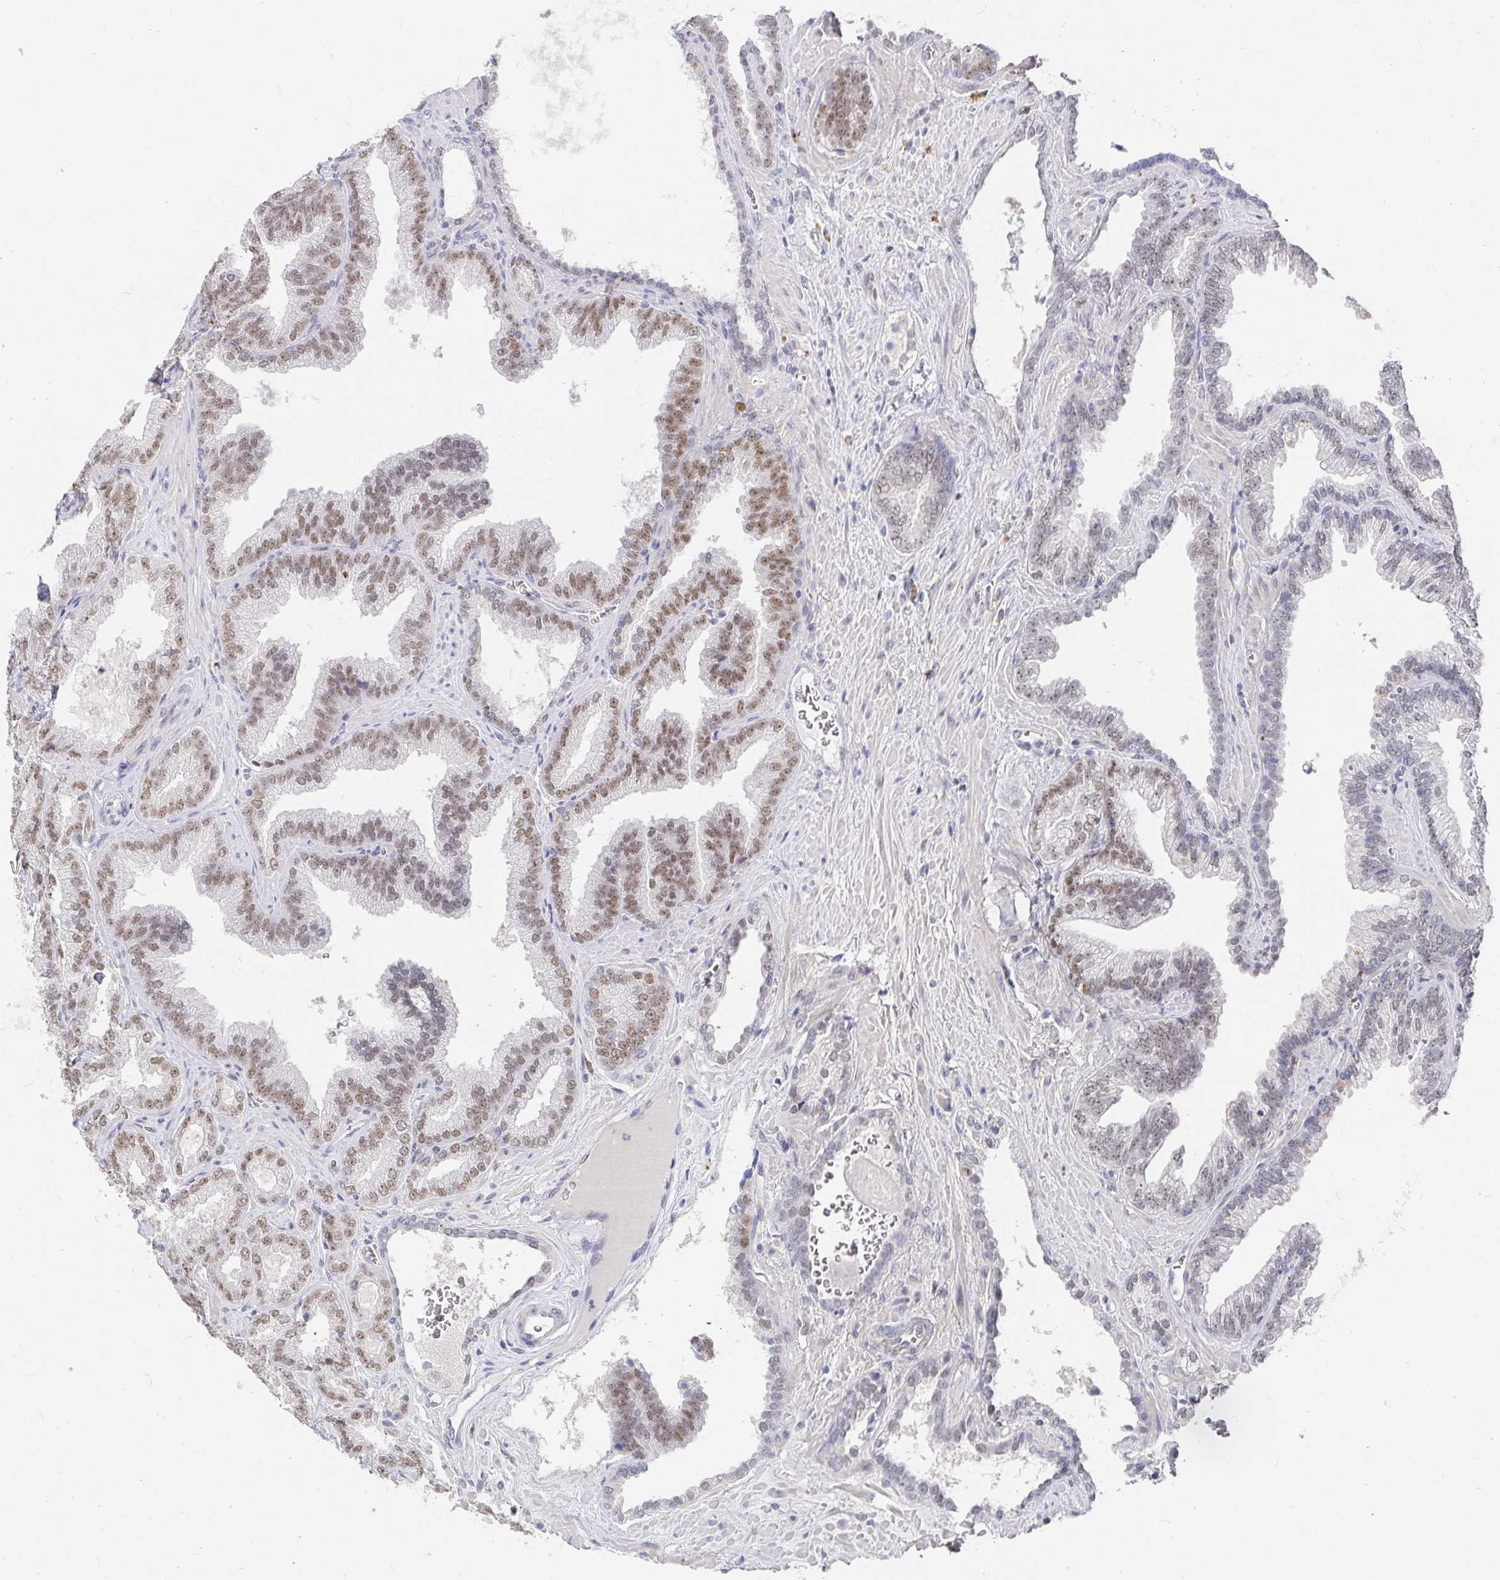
{"staining": {"intensity": "moderate", "quantity": ">75%", "location": "nuclear"}, "tissue": "prostate cancer", "cell_type": "Tumor cells", "image_type": "cancer", "snomed": [{"axis": "morphology", "description": "Adenocarcinoma, High grade"}, {"axis": "topography", "description": "Prostate"}], "caption": "Prostate cancer was stained to show a protein in brown. There is medium levels of moderate nuclear staining in about >75% of tumor cells.", "gene": "RCOR1", "patient": {"sex": "male", "age": 68}}